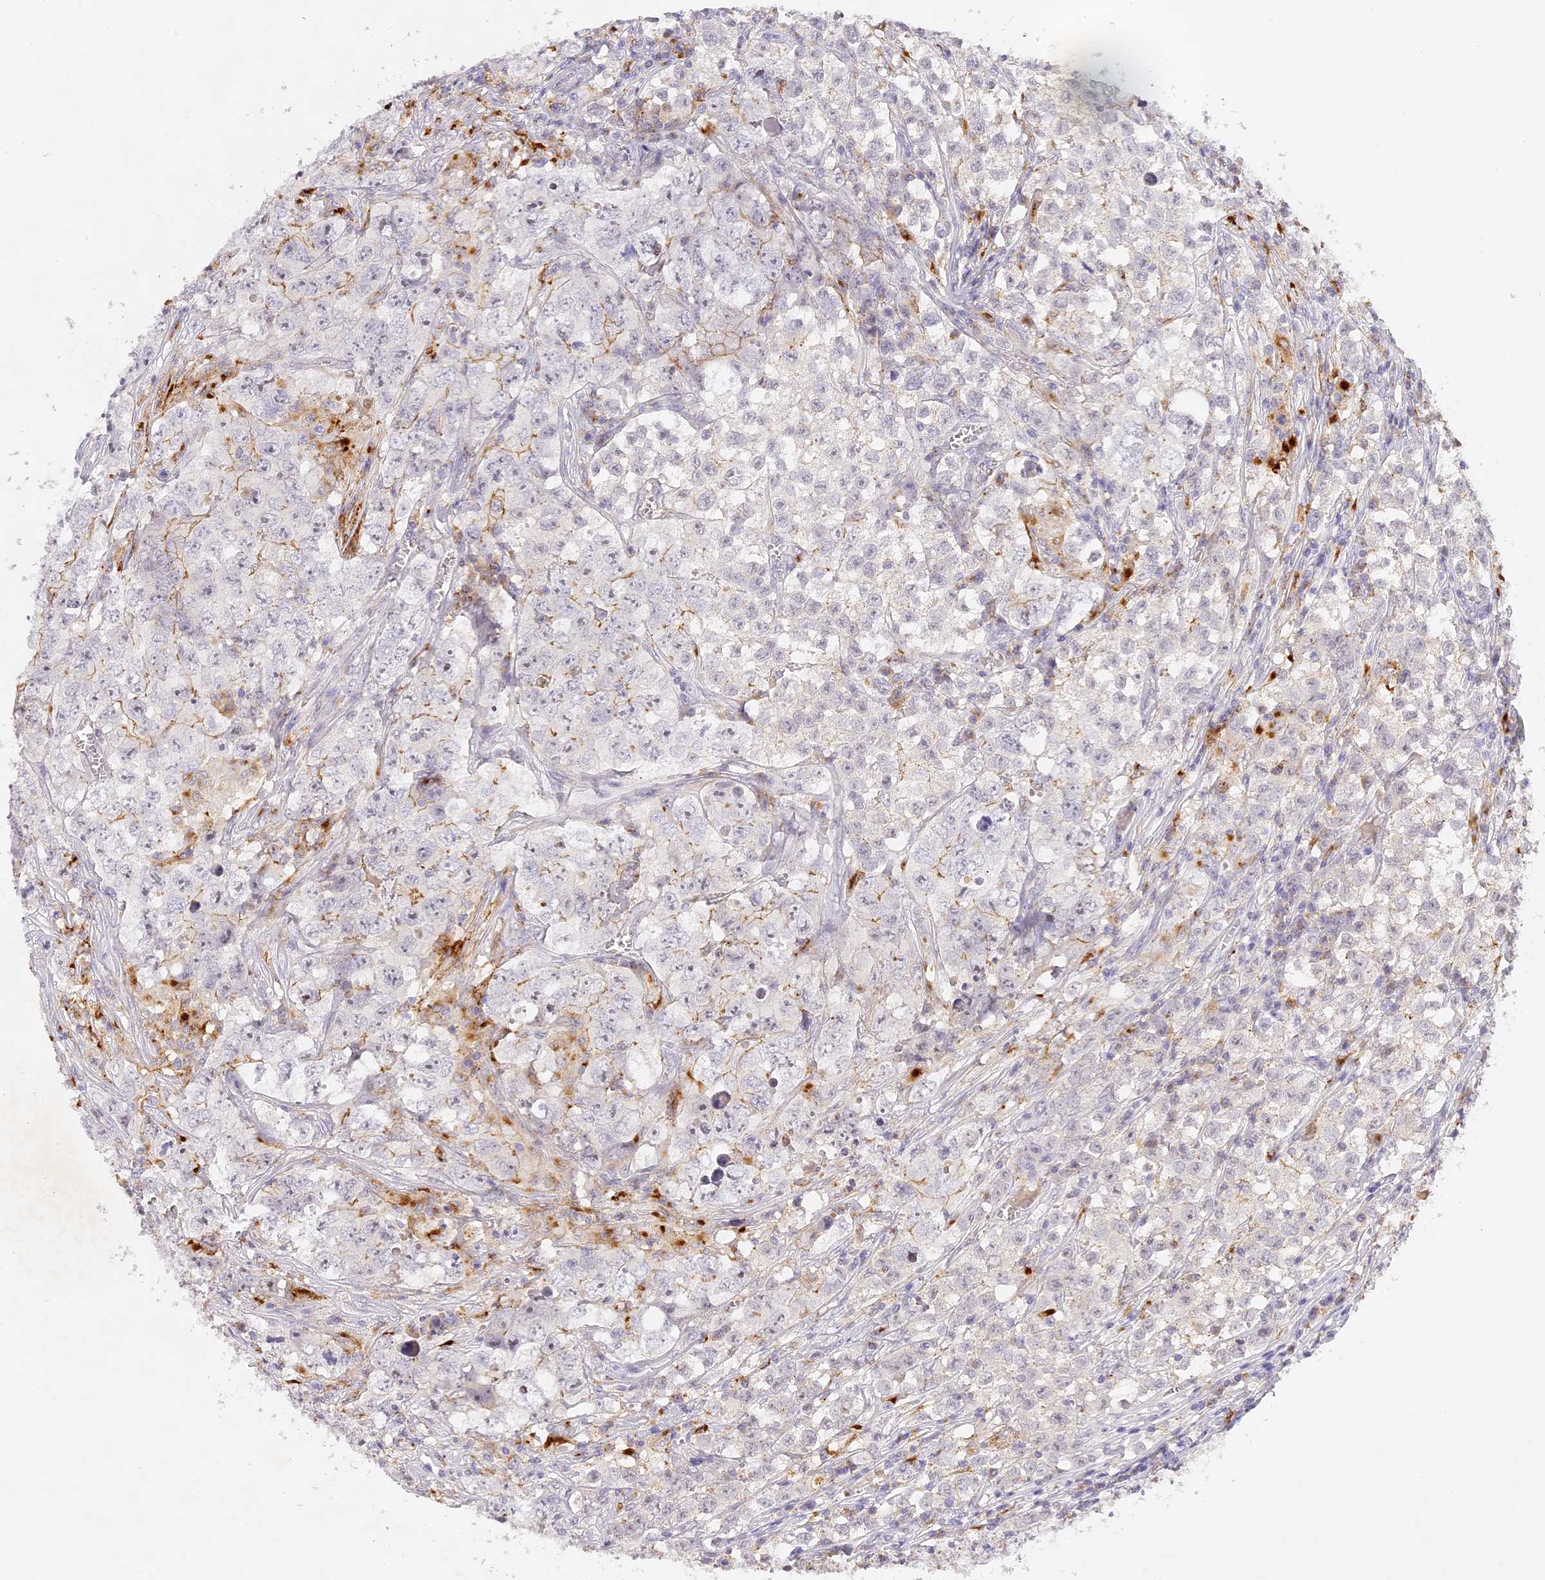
{"staining": {"intensity": "negative", "quantity": "none", "location": "none"}, "tissue": "testis cancer", "cell_type": "Tumor cells", "image_type": "cancer", "snomed": [{"axis": "morphology", "description": "Seminoma, NOS"}, {"axis": "morphology", "description": "Carcinoma, Embryonal, NOS"}, {"axis": "topography", "description": "Testis"}], "caption": "This micrograph is of testis cancer (embryonal carcinoma) stained with immunohistochemistry to label a protein in brown with the nuclei are counter-stained blue. There is no positivity in tumor cells.", "gene": "ELL3", "patient": {"sex": "male", "age": 43}}